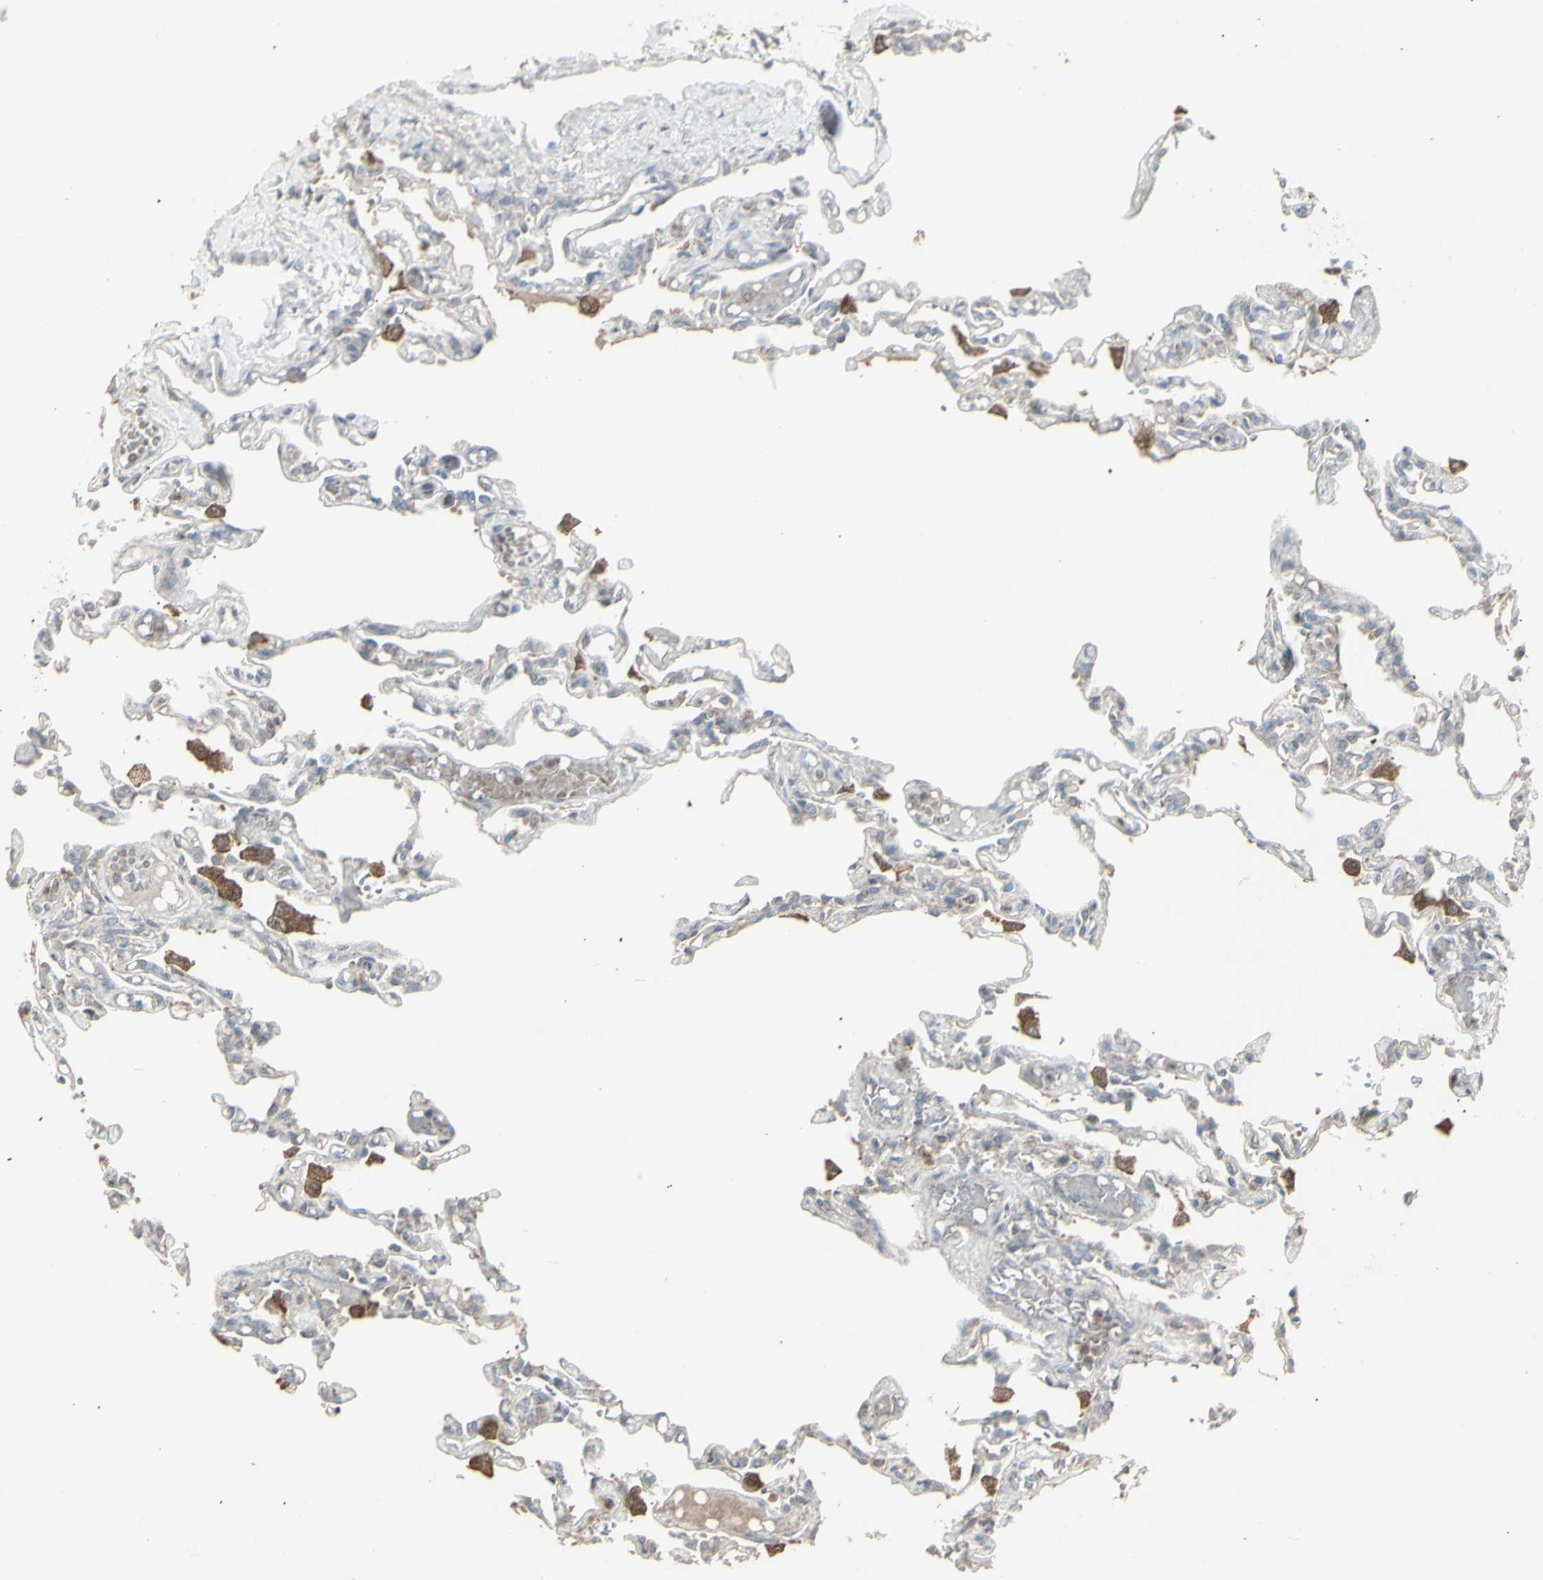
{"staining": {"intensity": "weak", "quantity": ">75%", "location": "cytoplasmic/membranous"}, "tissue": "lung", "cell_type": "Alveolar cells", "image_type": "normal", "snomed": [{"axis": "morphology", "description": "Normal tissue, NOS"}, {"axis": "topography", "description": "Lung"}], "caption": "A high-resolution photomicrograph shows immunohistochemistry (IHC) staining of benign lung, which exhibits weak cytoplasmic/membranous expression in about >75% of alveolar cells. Immunohistochemistry (ihc) stains the protein in brown and the nuclei are stained blue.", "gene": "RNASEL", "patient": {"sex": "male", "age": 21}}